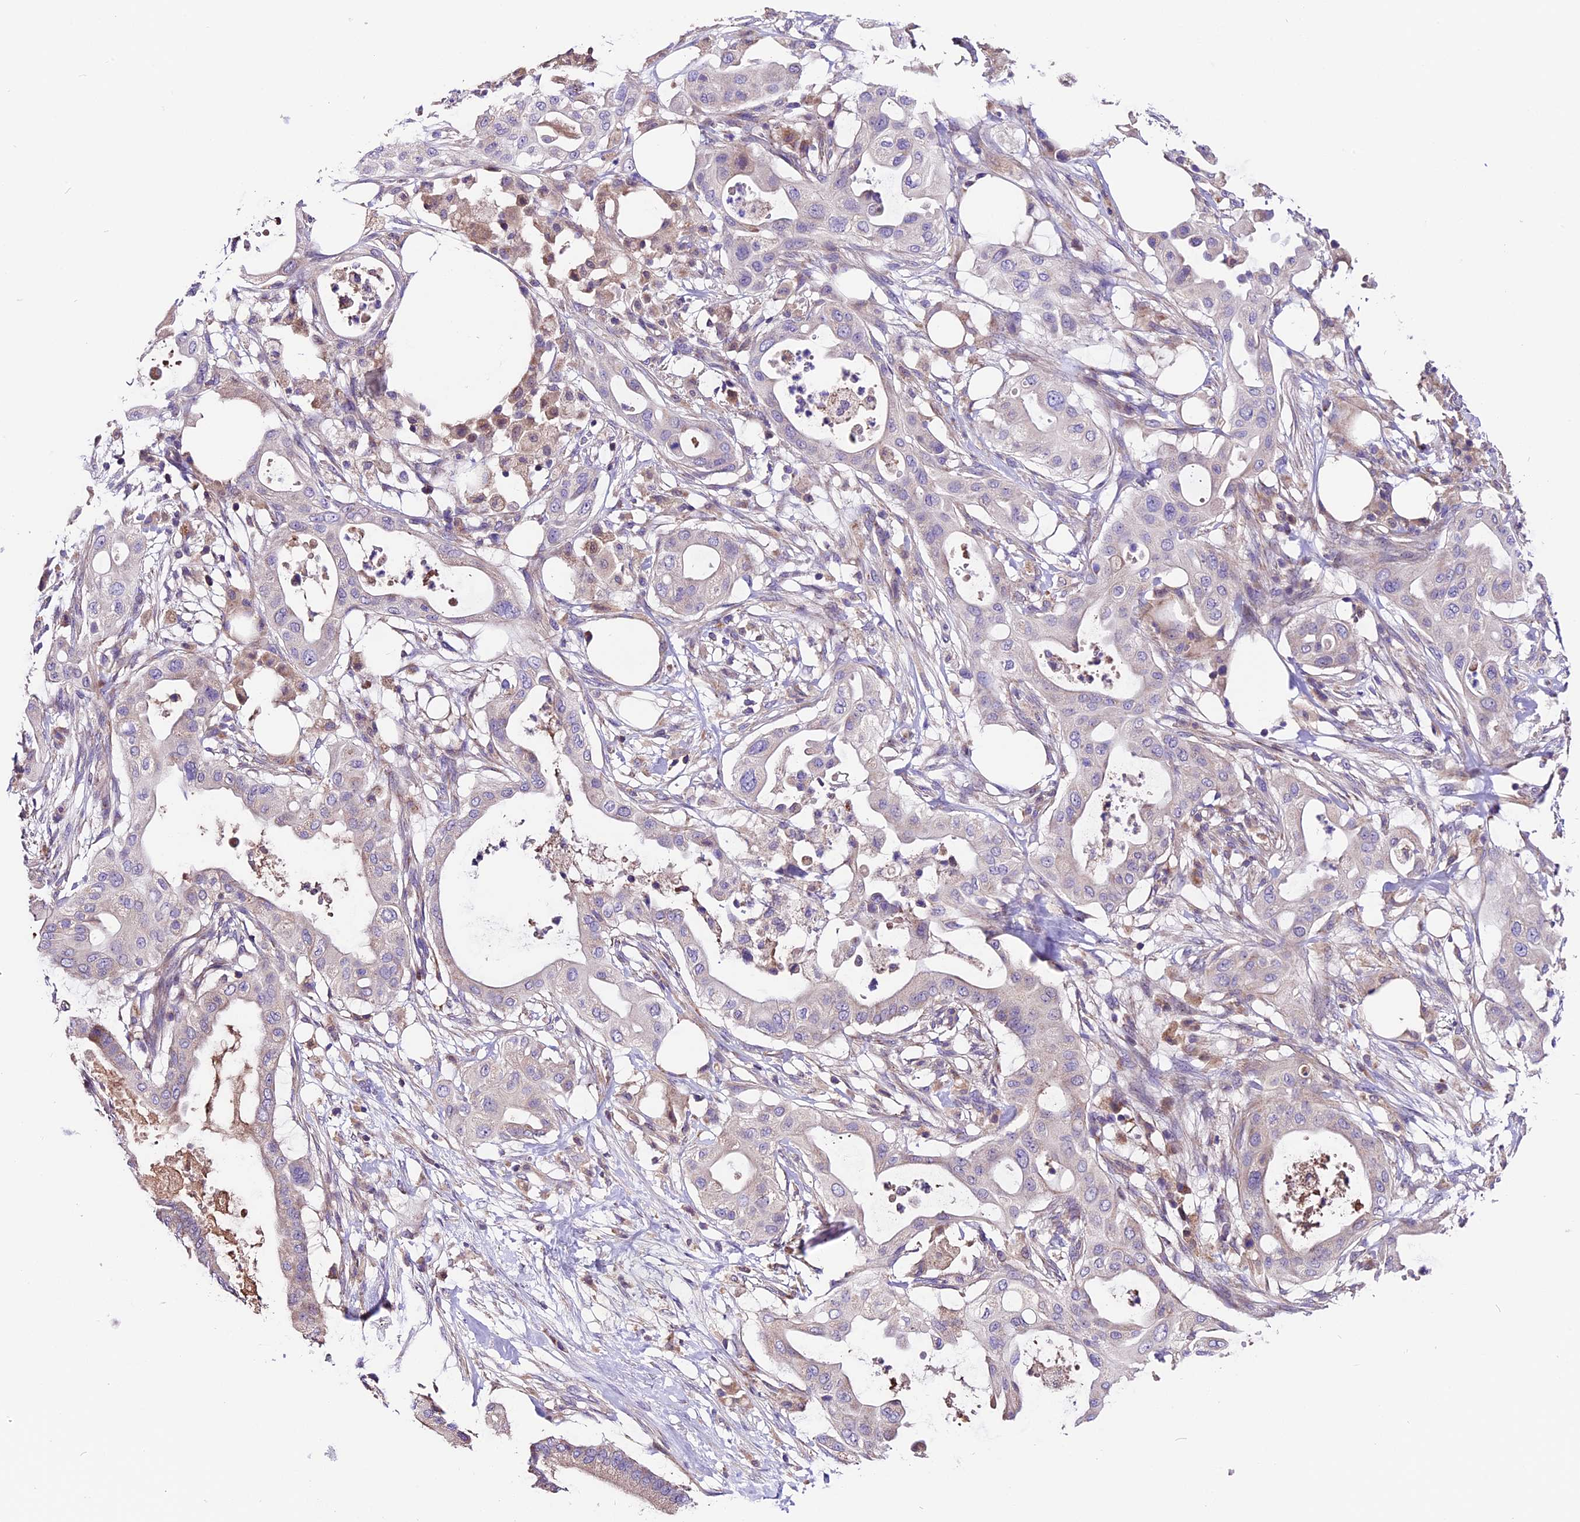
{"staining": {"intensity": "negative", "quantity": "none", "location": "none"}, "tissue": "pancreatic cancer", "cell_type": "Tumor cells", "image_type": "cancer", "snomed": [{"axis": "morphology", "description": "Adenocarcinoma, NOS"}, {"axis": "topography", "description": "Pancreas"}], "caption": "A high-resolution micrograph shows immunohistochemistry staining of pancreatic cancer, which displays no significant staining in tumor cells.", "gene": "DDX28", "patient": {"sex": "male", "age": 68}}